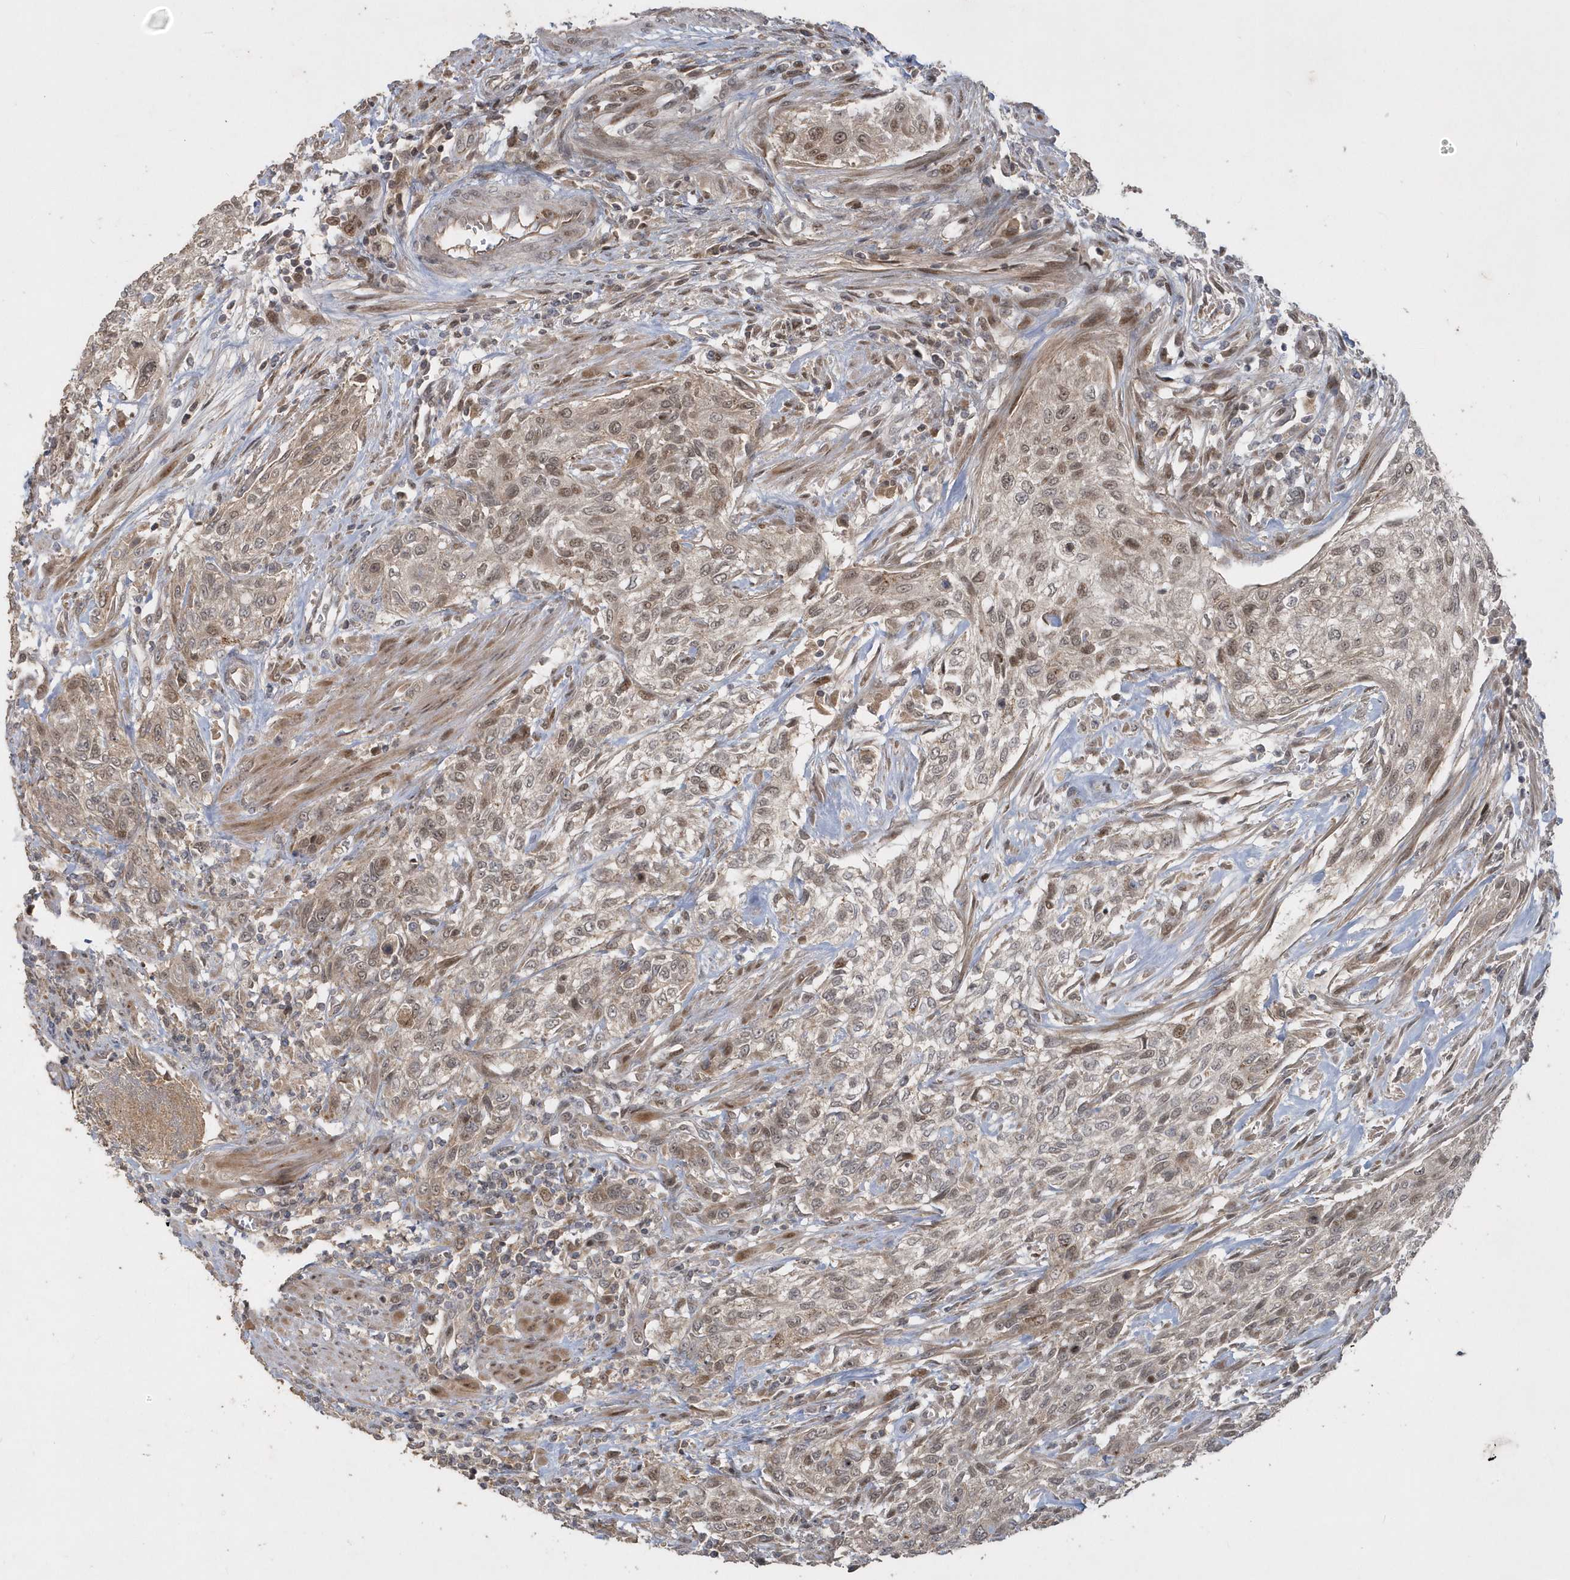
{"staining": {"intensity": "weak", "quantity": ">75%", "location": "nuclear"}, "tissue": "urothelial cancer", "cell_type": "Tumor cells", "image_type": "cancer", "snomed": [{"axis": "morphology", "description": "Urothelial carcinoma, High grade"}, {"axis": "topography", "description": "Urinary bladder"}], "caption": "Tumor cells show low levels of weak nuclear staining in approximately >75% of cells in human urothelial carcinoma (high-grade).", "gene": "TRAIP", "patient": {"sex": "male", "age": 35}}